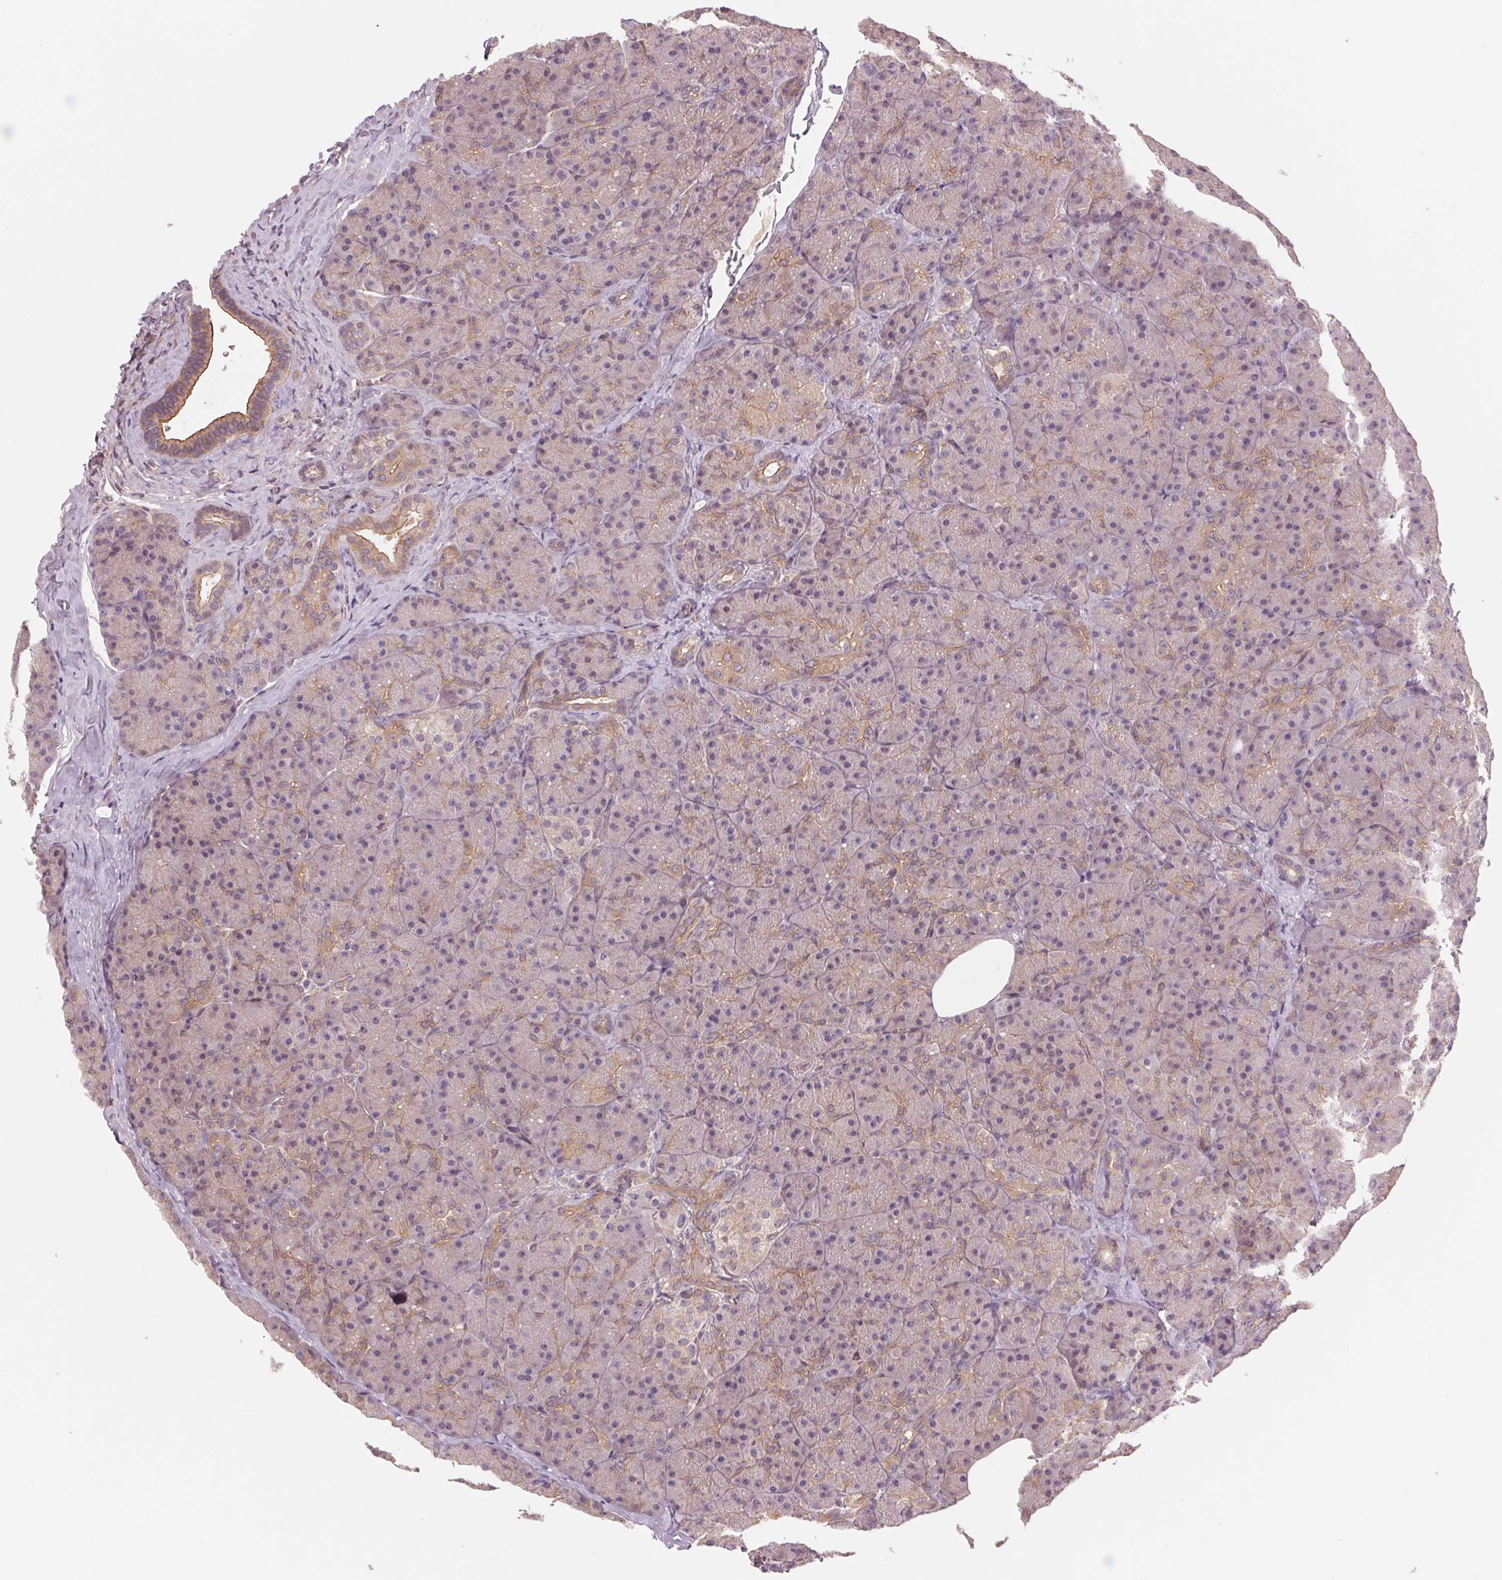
{"staining": {"intensity": "moderate", "quantity": "<25%", "location": "cytoplasmic/membranous"}, "tissue": "pancreas", "cell_type": "Exocrine glandular cells", "image_type": "normal", "snomed": [{"axis": "morphology", "description": "Normal tissue, NOS"}, {"axis": "topography", "description": "Pancreas"}], "caption": "A micrograph of pancreas stained for a protein shows moderate cytoplasmic/membranous brown staining in exocrine glandular cells.", "gene": "SH3RF2", "patient": {"sex": "male", "age": 57}}